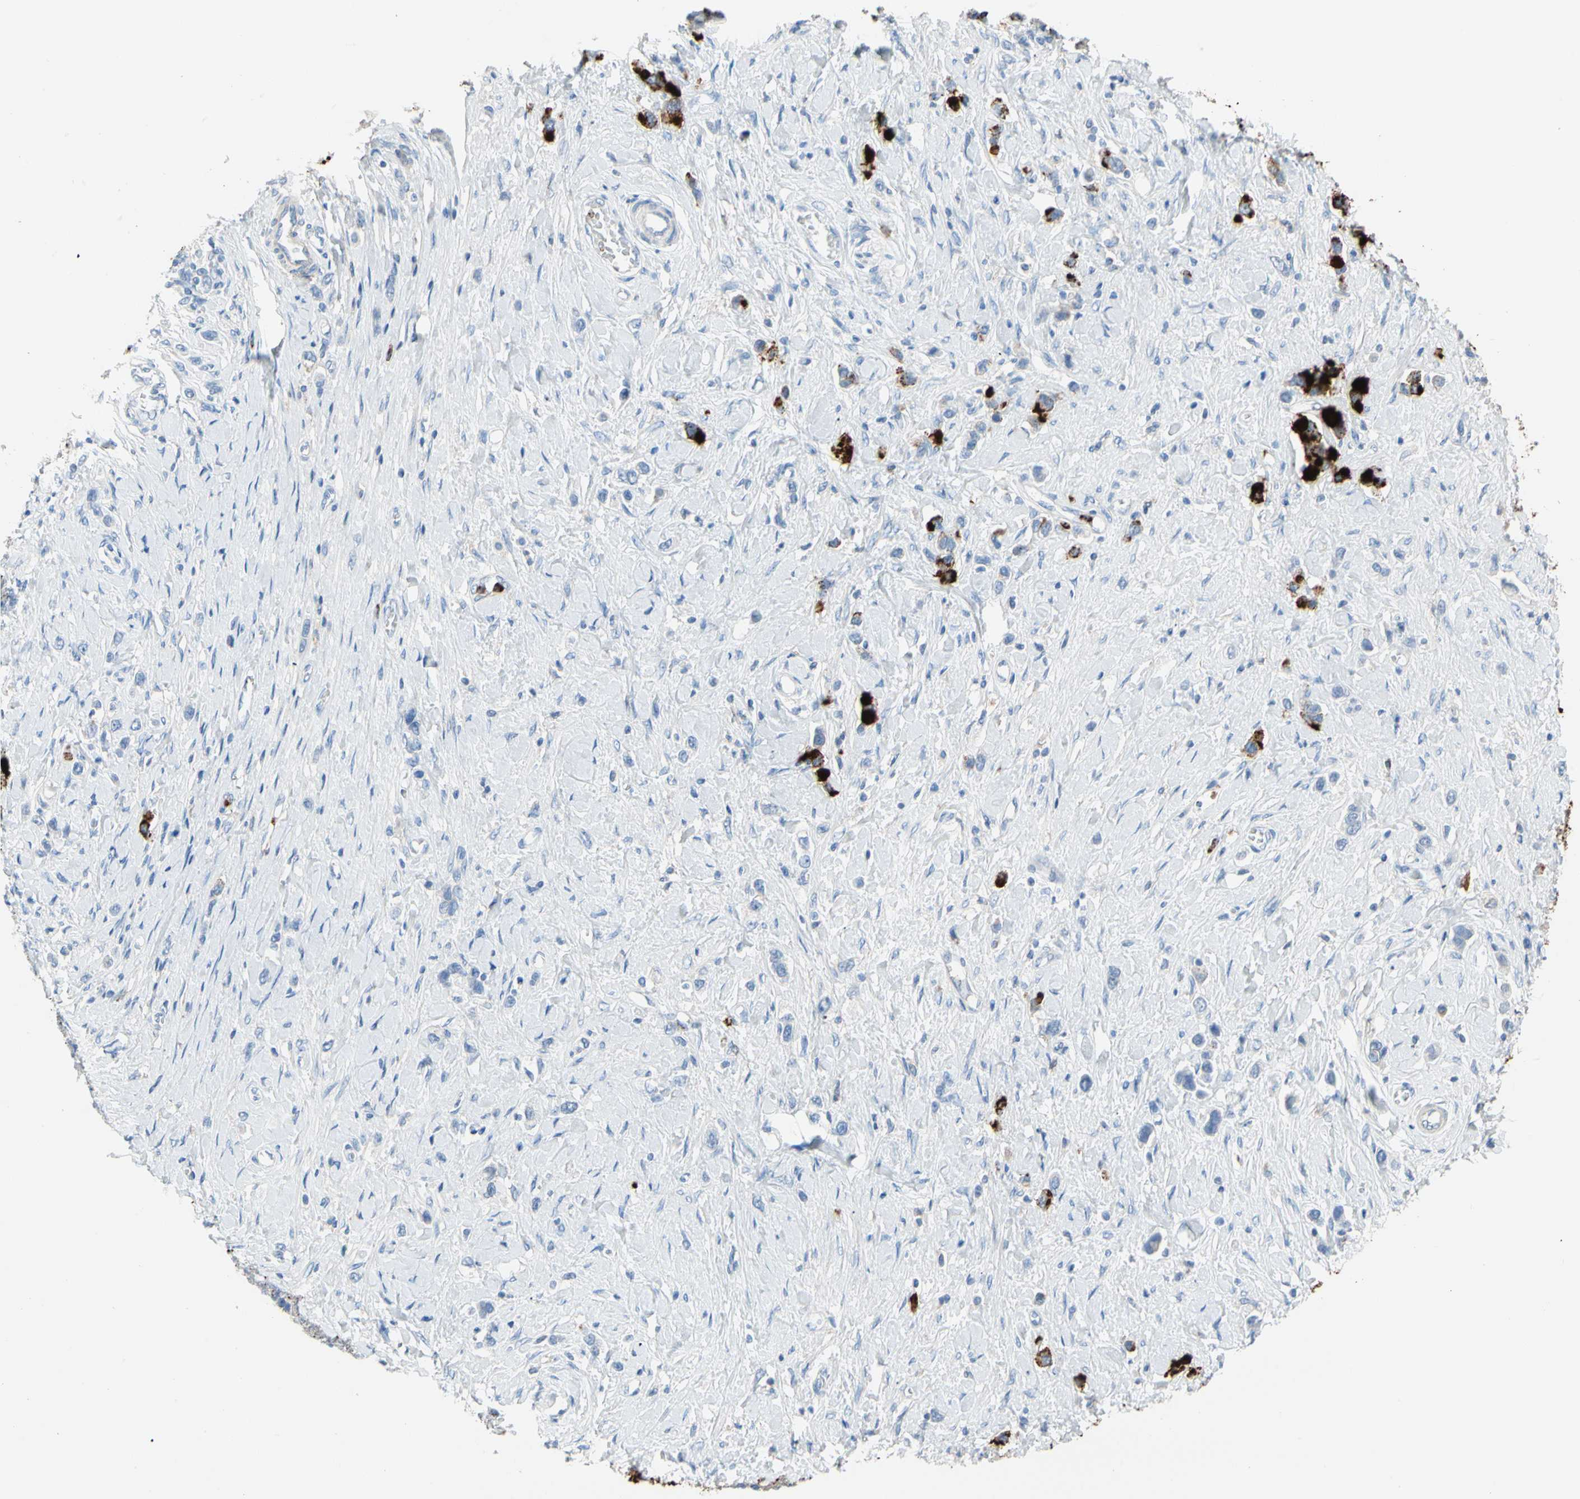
{"staining": {"intensity": "negative", "quantity": "none", "location": "none"}, "tissue": "stomach cancer", "cell_type": "Tumor cells", "image_type": "cancer", "snomed": [{"axis": "morphology", "description": "Normal tissue, NOS"}, {"axis": "morphology", "description": "Adenocarcinoma, NOS"}, {"axis": "topography", "description": "Stomach, upper"}, {"axis": "topography", "description": "Stomach"}], "caption": "High magnification brightfield microscopy of stomach cancer (adenocarcinoma) stained with DAB (3,3'-diaminobenzidine) (brown) and counterstained with hematoxylin (blue): tumor cells show no significant staining.", "gene": "CLEC4A", "patient": {"sex": "female", "age": 65}}